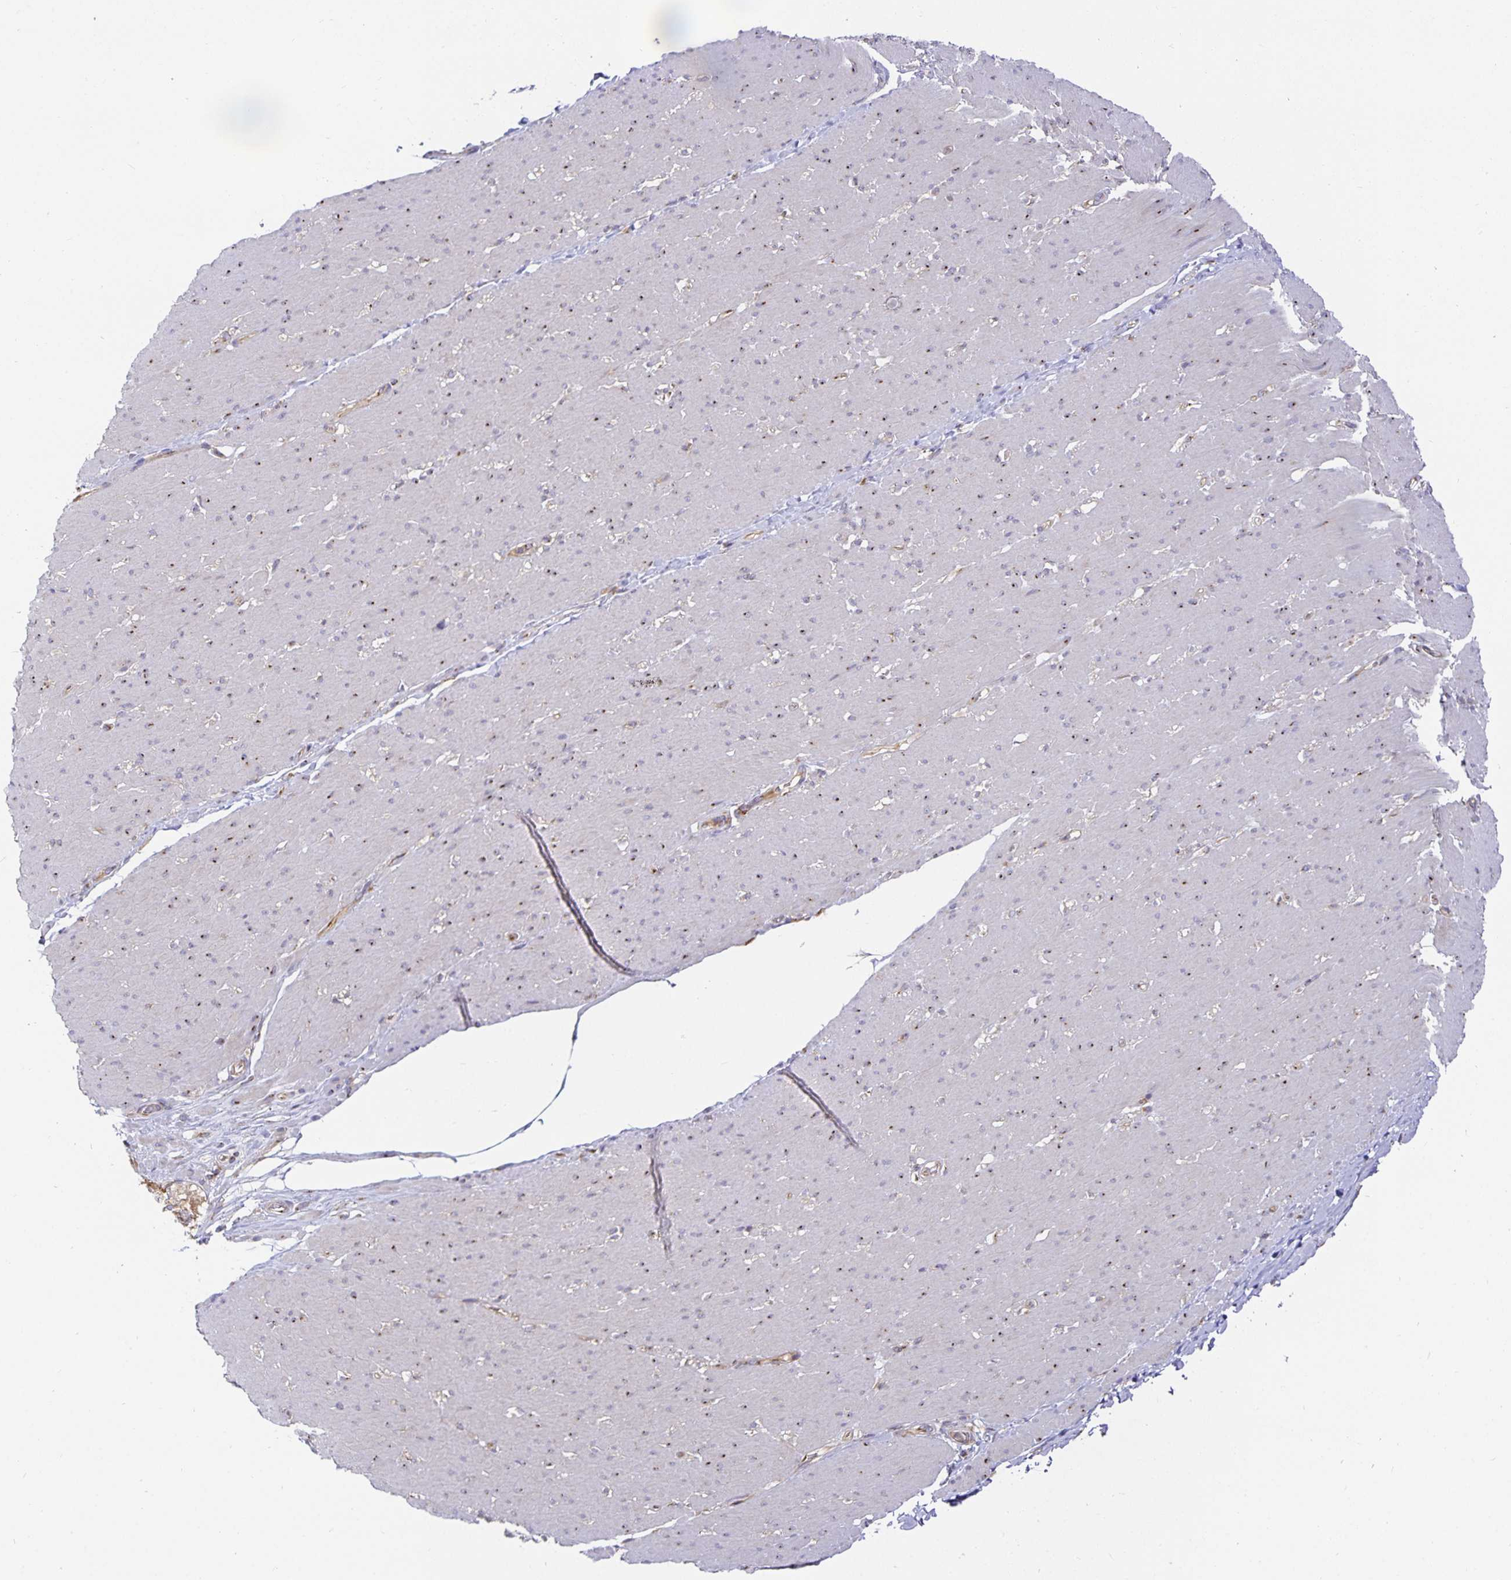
{"staining": {"intensity": "weak", "quantity": "<25%", "location": "cytoplasmic/membranous,nuclear"}, "tissue": "smooth muscle", "cell_type": "Smooth muscle cells", "image_type": "normal", "snomed": [{"axis": "morphology", "description": "Normal tissue, NOS"}, {"axis": "topography", "description": "Smooth muscle"}, {"axis": "topography", "description": "Rectum"}], "caption": "Immunohistochemical staining of benign smooth muscle demonstrates no significant staining in smooth muscle cells.", "gene": "USO1", "patient": {"sex": "male", "age": 53}}